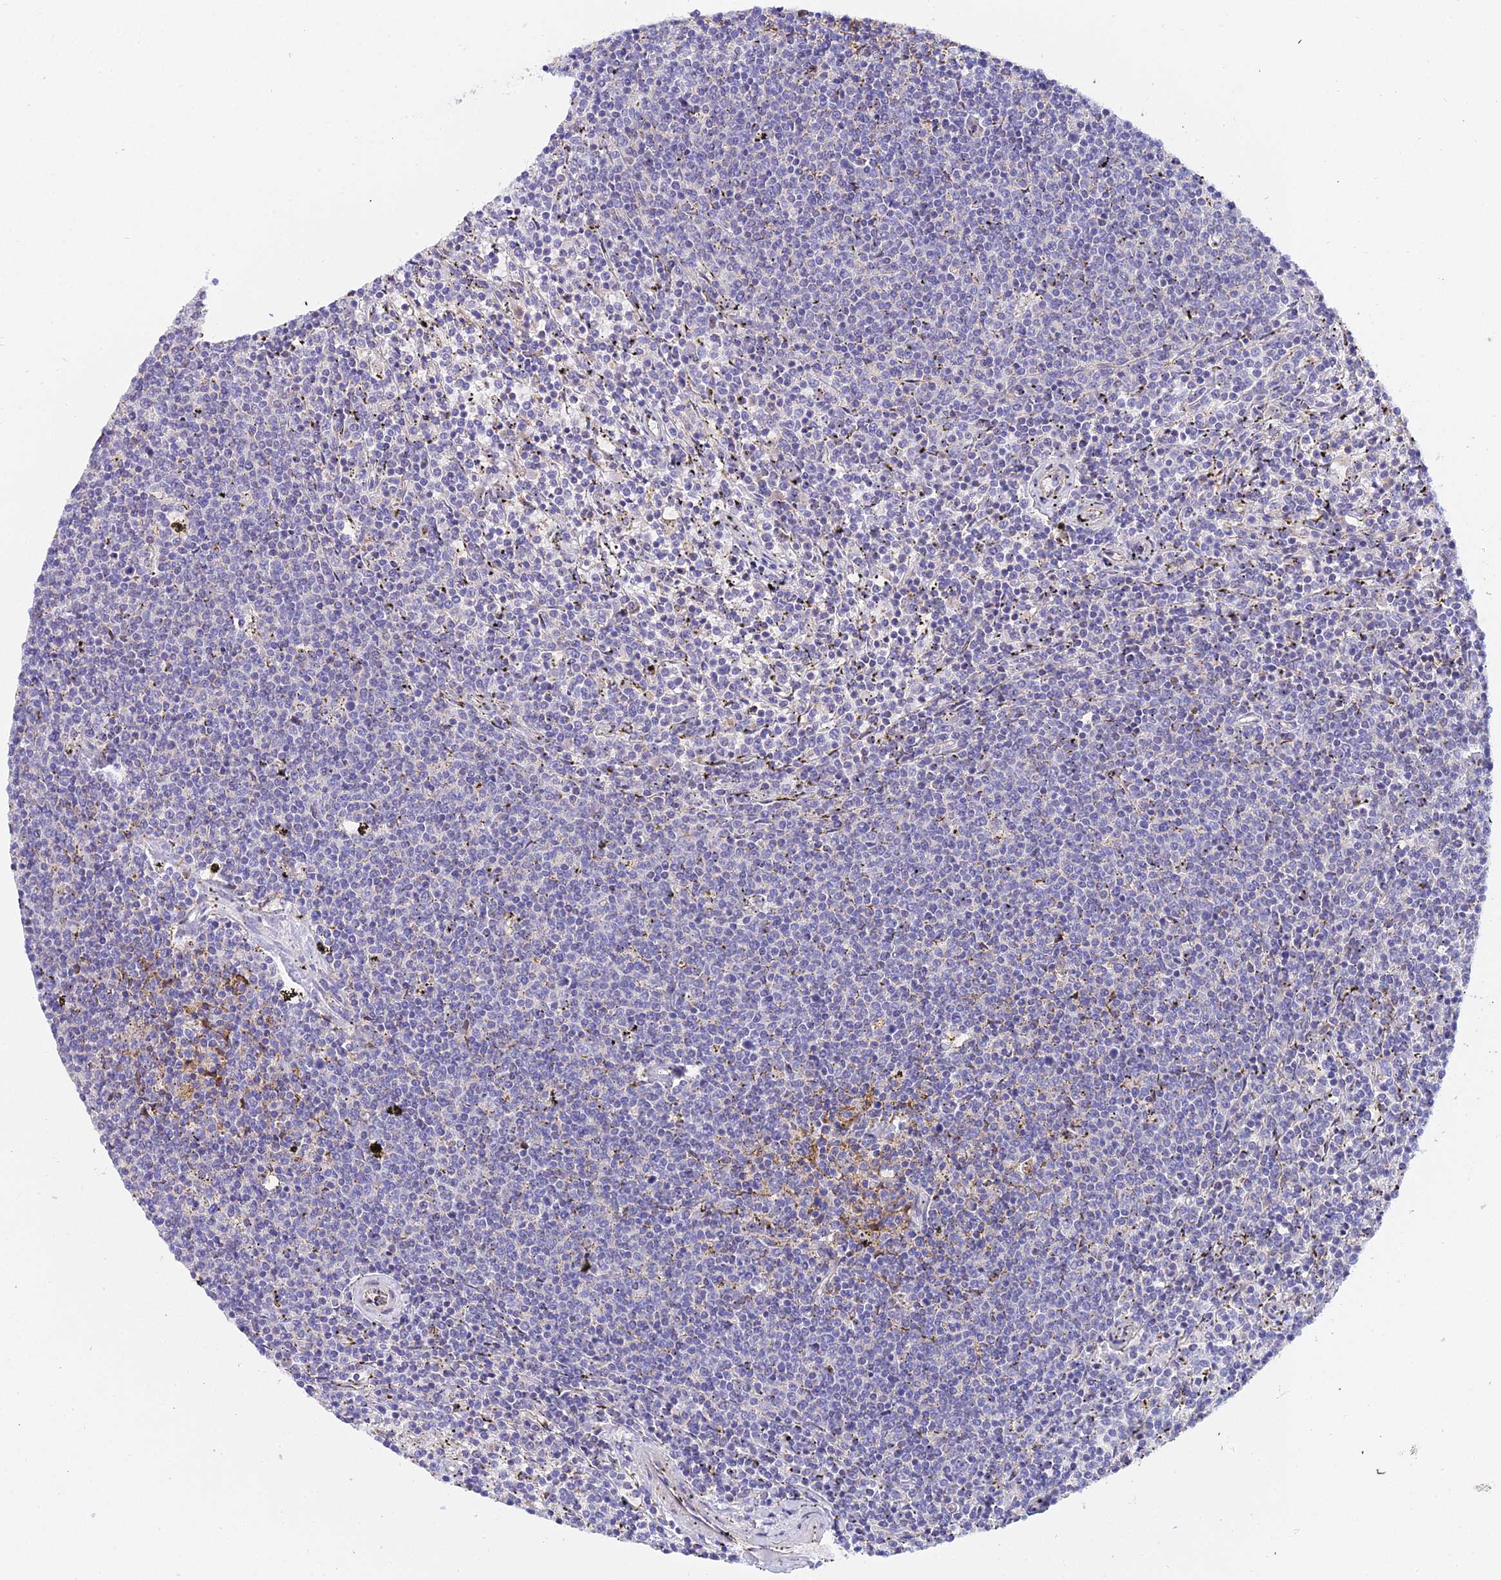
{"staining": {"intensity": "negative", "quantity": "none", "location": "none"}, "tissue": "lymphoma", "cell_type": "Tumor cells", "image_type": "cancer", "snomed": [{"axis": "morphology", "description": "Malignant lymphoma, non-Hodgkin's type, Low grade"}, {"axis": "topography", "description": "Spleen"}], "caption": "This is an immunohistochemistry micrograph of human lymphoma. There is no positivity in tumor cells.", "gene": "ACOT2", "patient": {"sex": "female", "age": 50}}